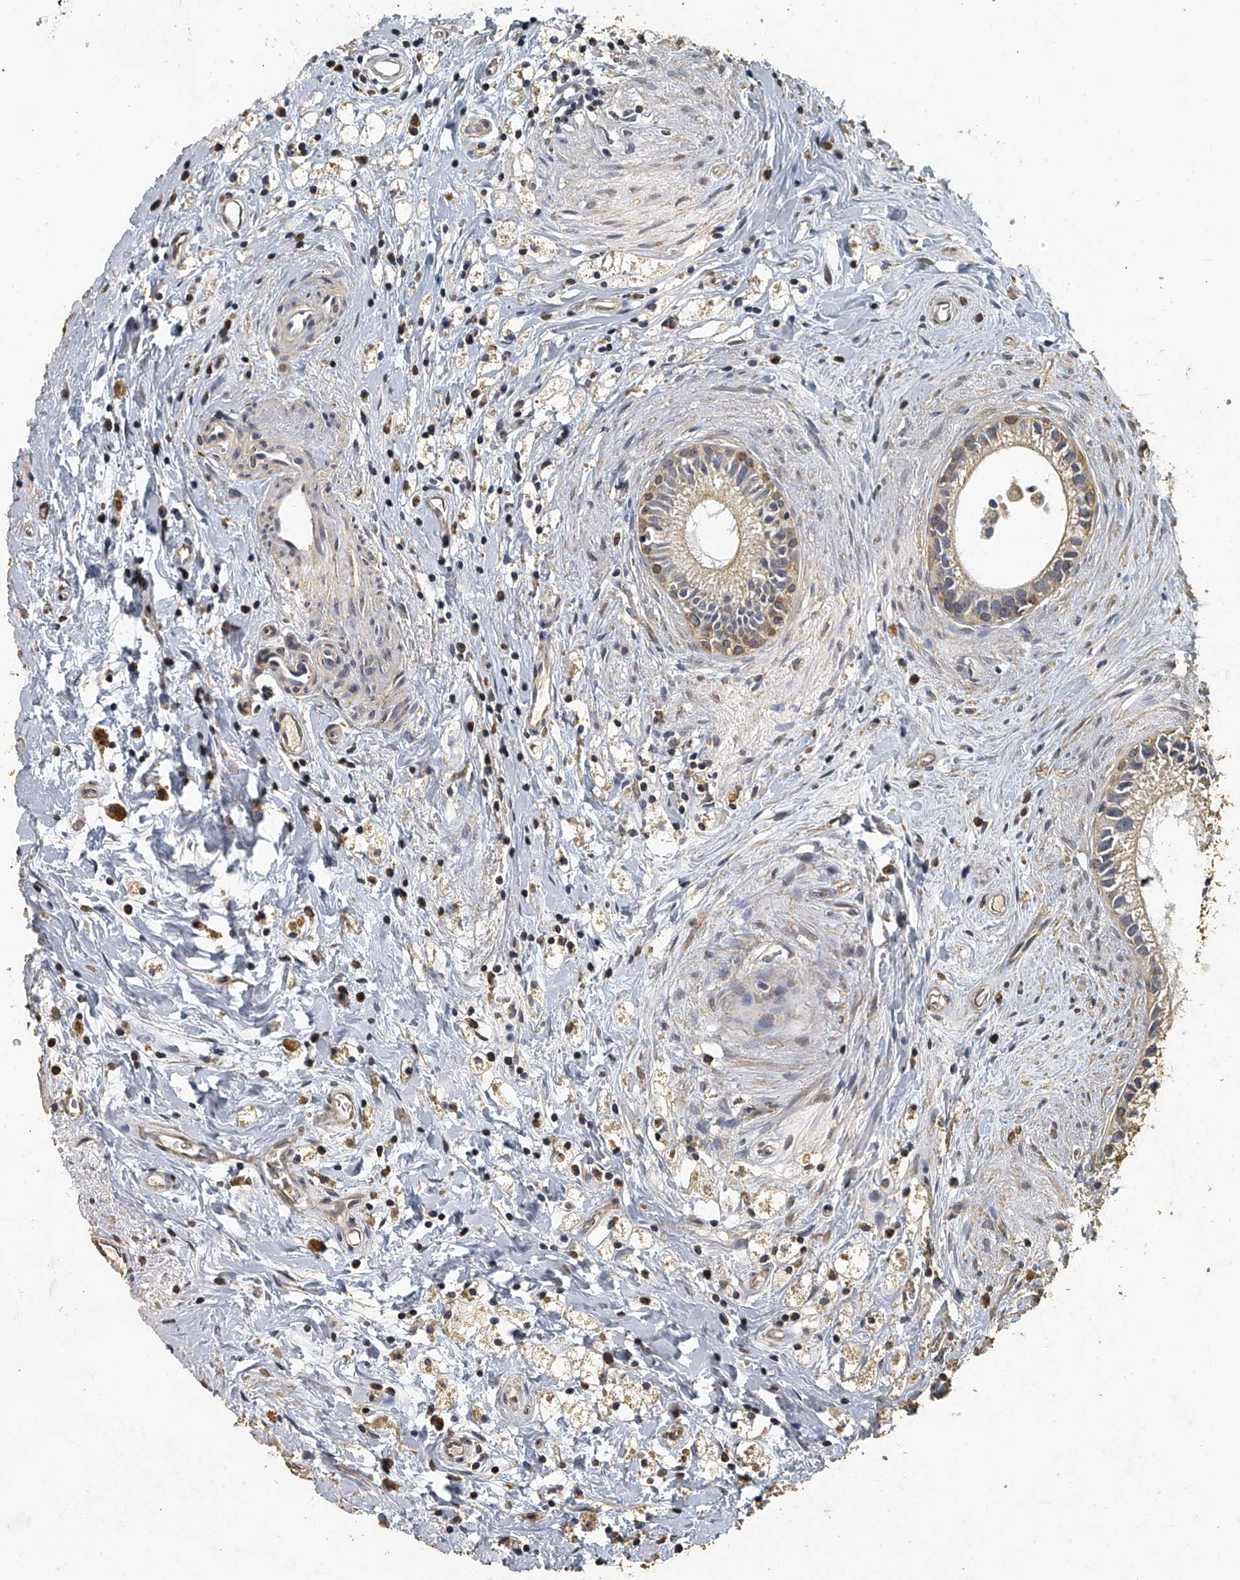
{"staining": {"intensity": "moderate", "quantity": "<25%", "location": "cytoplasmic/membranous"}, "tissue": "epididymis", "cell_type": "Glandular cells", "image_type": "normal", "snomed": [{"axis": "morphology", "description": "Normal tissue, NOS"}, {"axis": "topography", "description": "Epididymis"}], "caption": "IHC of normal epididymis shows low levels of moderate cytoplasmic/membranous expression in approximately <25% of glandular cells. Nuclei are stained in blue.", "gene": "MRPL28", "patient": {"sex": "male", "age": 80}}